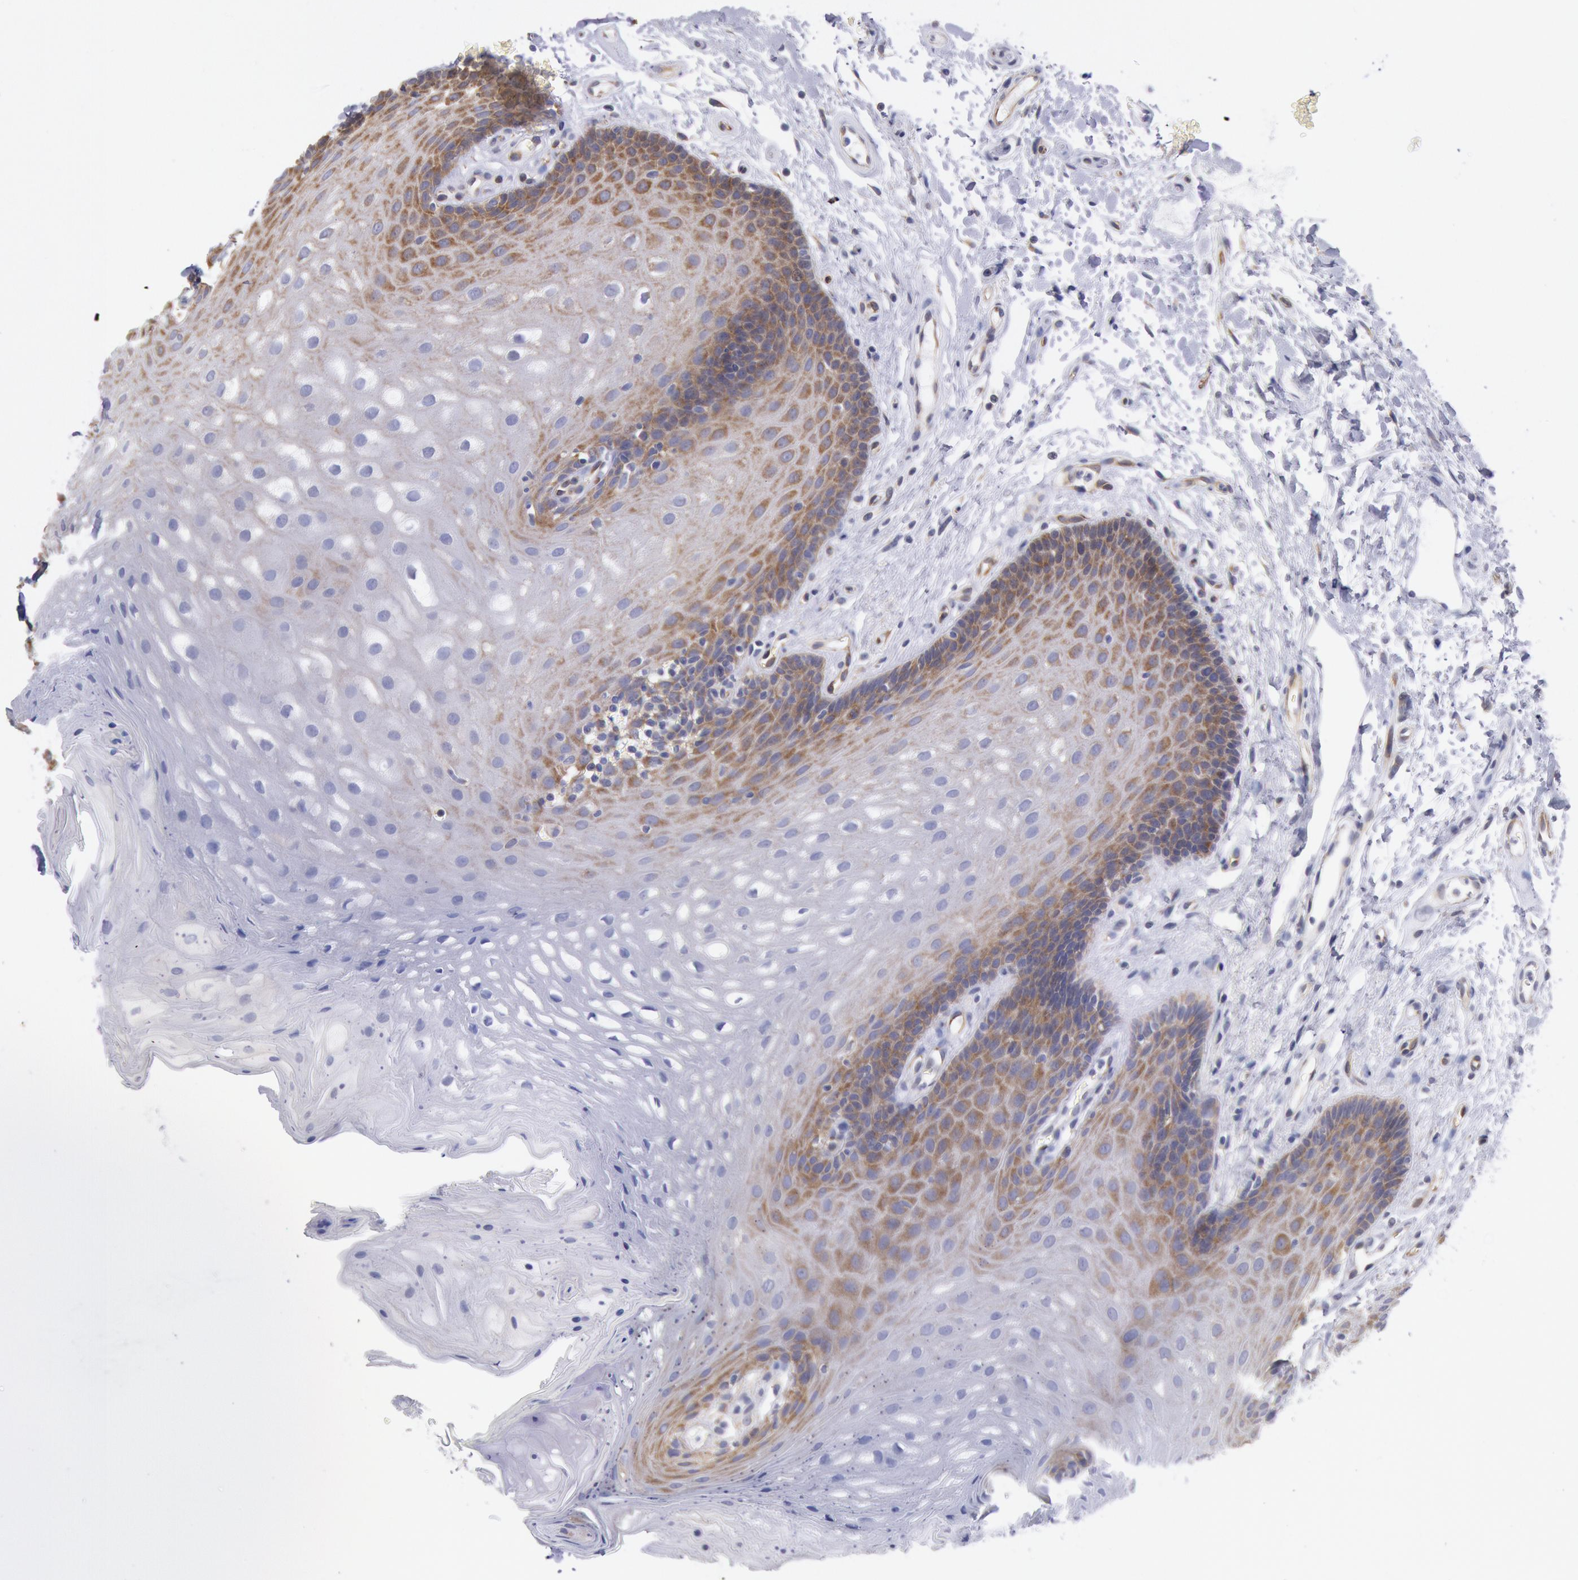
{"staining": {"intensity": "moderate", "quantity": "25%-75%", "location": "cytoplasmic/membranous"}, "tissue": "oral mucosa", "cell_type": "Squamous epithelial cells", "image_type": "normal", "snomed": [{"axis": "morphology", "description": "Normal tissue, NOS"}, {"axis": "topography", "description": "Oral tissue"}], "caption": "Unremarkable oral mucosa was stained to show a protein in brown. There is medium levels of moderate cytoplasmic/membranous expression in approximately 25%-75% of squamous epithelial cells.", "gene": "DRG1", "patient": {"sex": "male", "age": 62}}